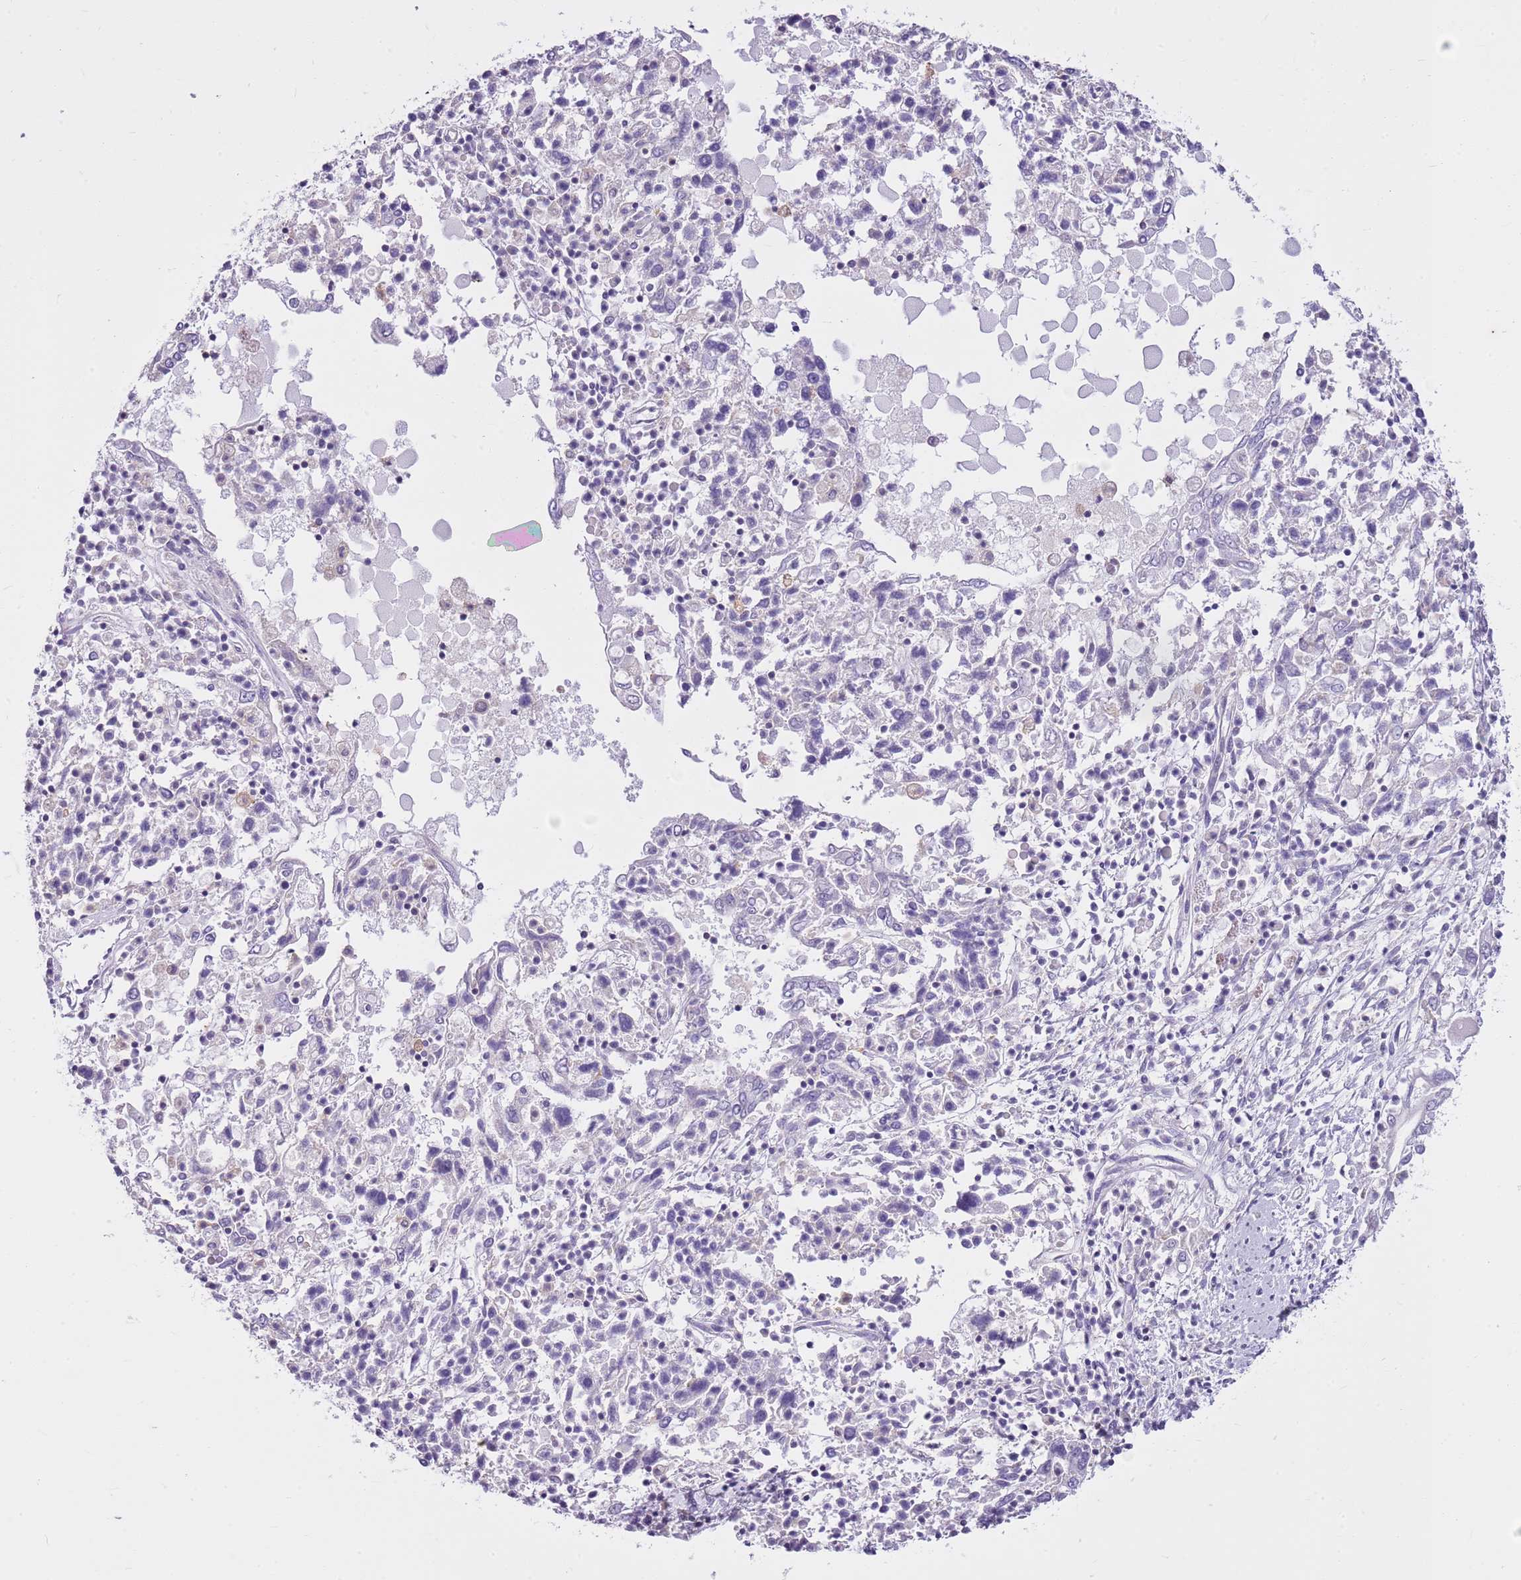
{"staining": {"intensity": "negative", "quantity": "none", "location": "none"}, "tissue": "ovarian cancer", "cell_type": "Tumor cells", "image_type": "cancer", "snomed": [{"axis": "morphology", "description": "Carcinoma, endometroid"}, {"axis": "topography", "description": "Ovary"}], "caption": "Tumor cells are negative for protein expression in human endometroid carcinoma (ovarian).", "gene": "CNPPD1", "patient": {"sex": "female", "age": 62}}